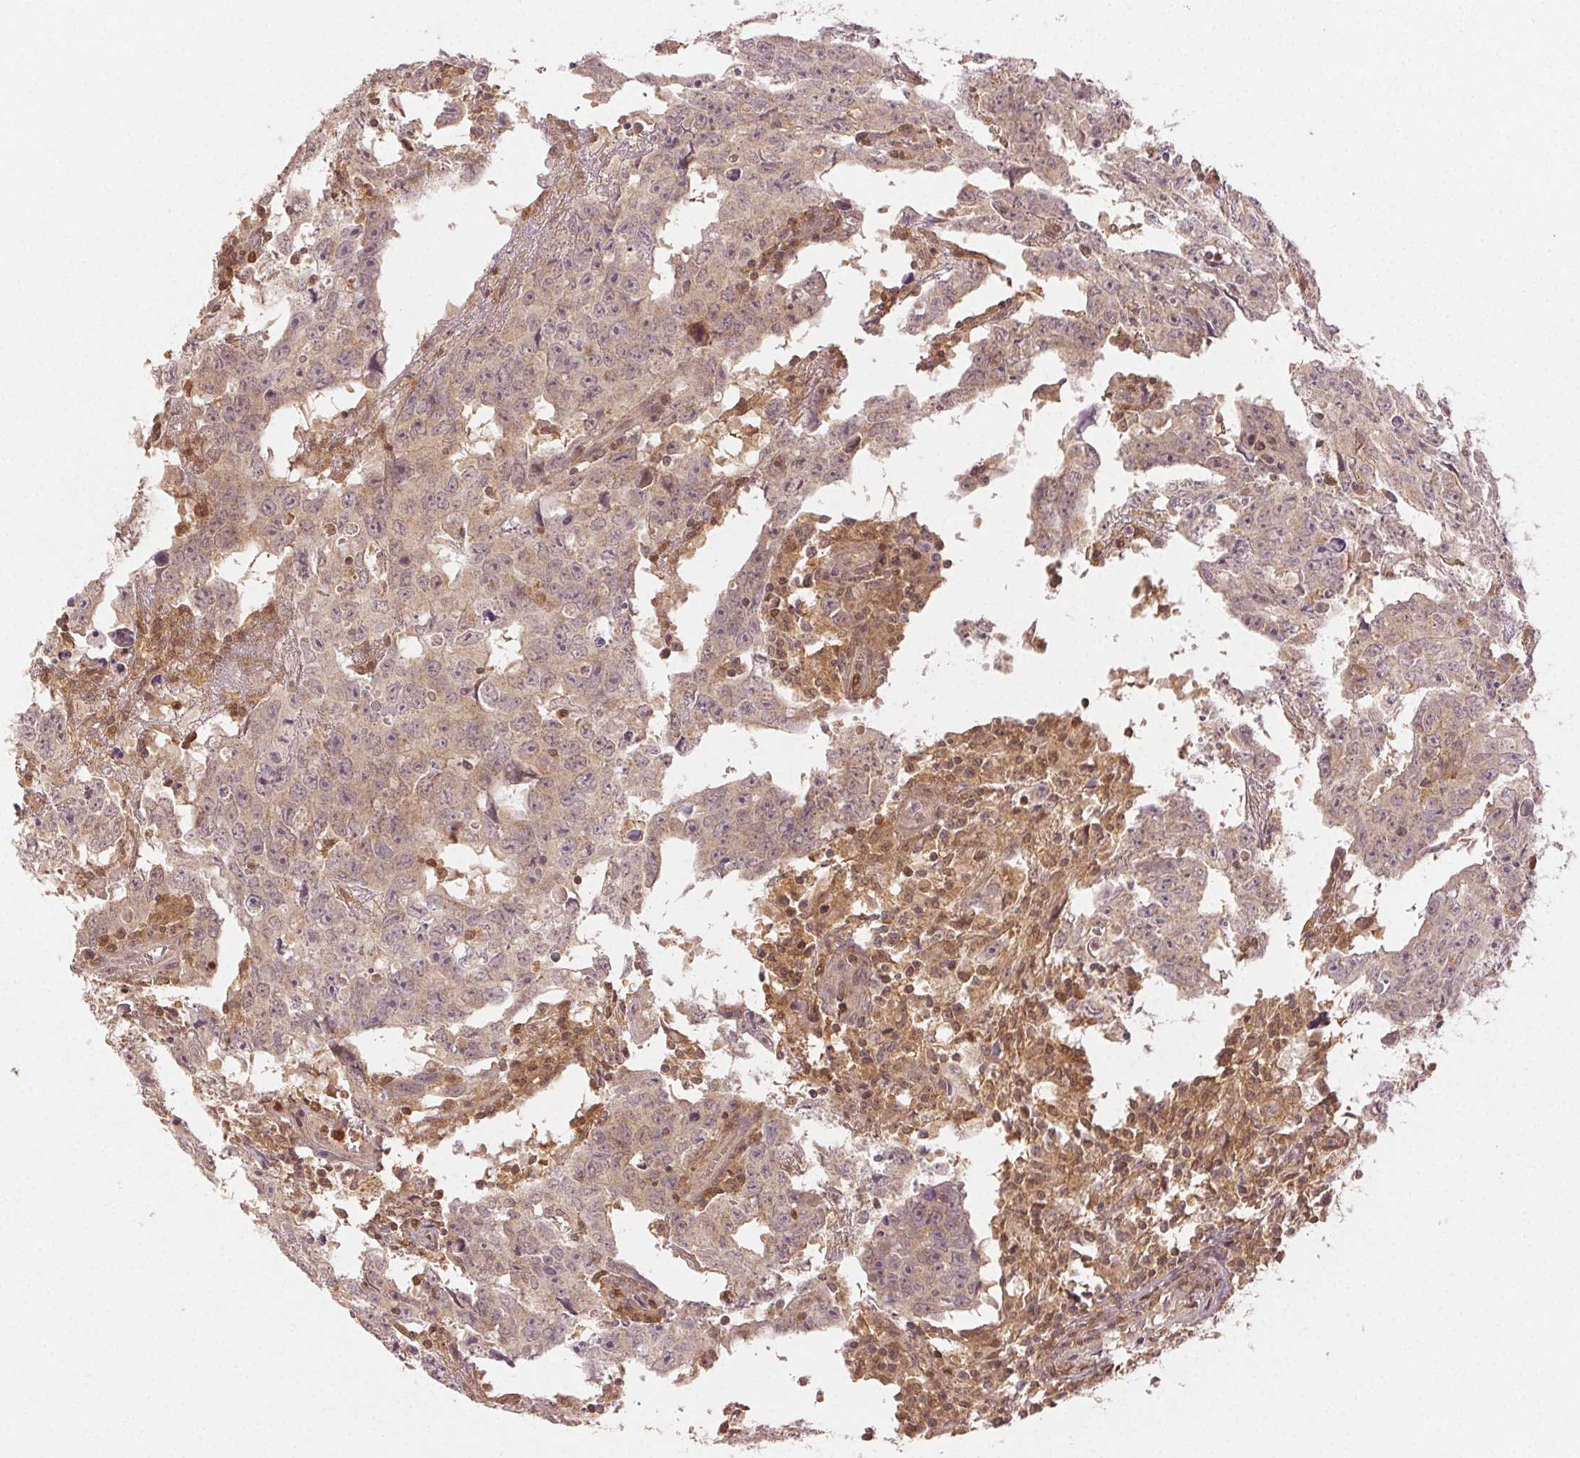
{"staining": {"intensity": "negative", "quantity": "none", "location": "none"}, "tissue": "testis cancer", "cell_type": "Tumor cells", "image_type": "cancer", "snomed": [{"axis": "morphology", "description": "Carcinoma, Embryonal, NOS"}, {"axis": "topography", "description": "Testis"}], "caption": "Image shows no significant protein staining in tumor cells of embryonal carcinoma (testis).", "gene": "MAPK14", "patient": {"sex": "male", "age": 22}}